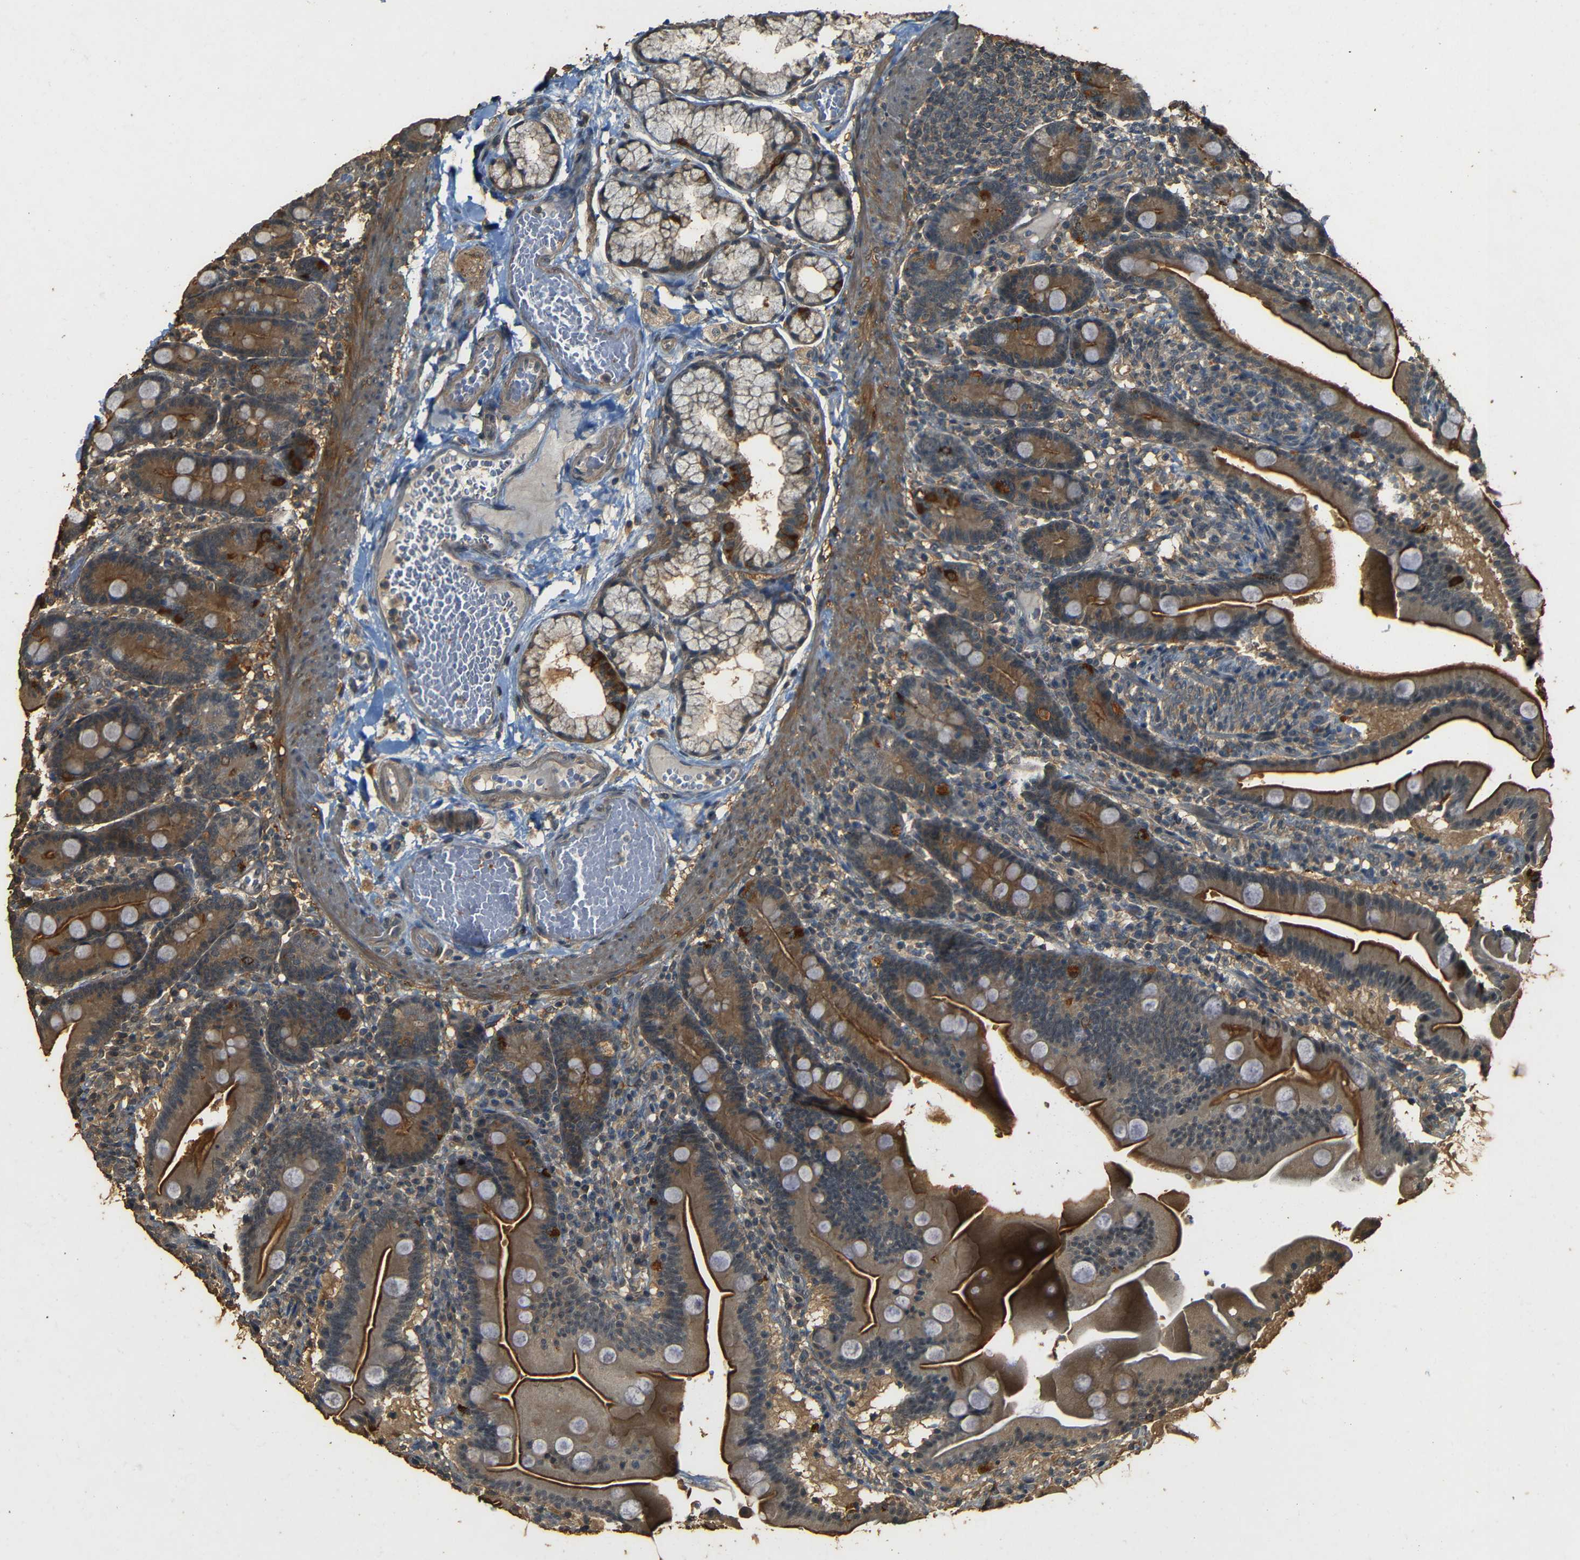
{"staining": {"intensity": "strong", "quantity": ">75%", "location": "cytoplasmic/membranous"}, "tissue": "duodenum", "cell_type": "Glandular cells", "image_type": "normal", "snomed": [{"axis": "morphology", "description": "Normal tissue, NOS"}, {"axis": "topography", "description": "Duodenum"}], "caption": "Protein staining of normal duodenum displays strong cytoplasmic/membranous expression in about >75% of glandular cells.", "gene": "PDE5A", "patient": {"sex": "male", "age": 54}}